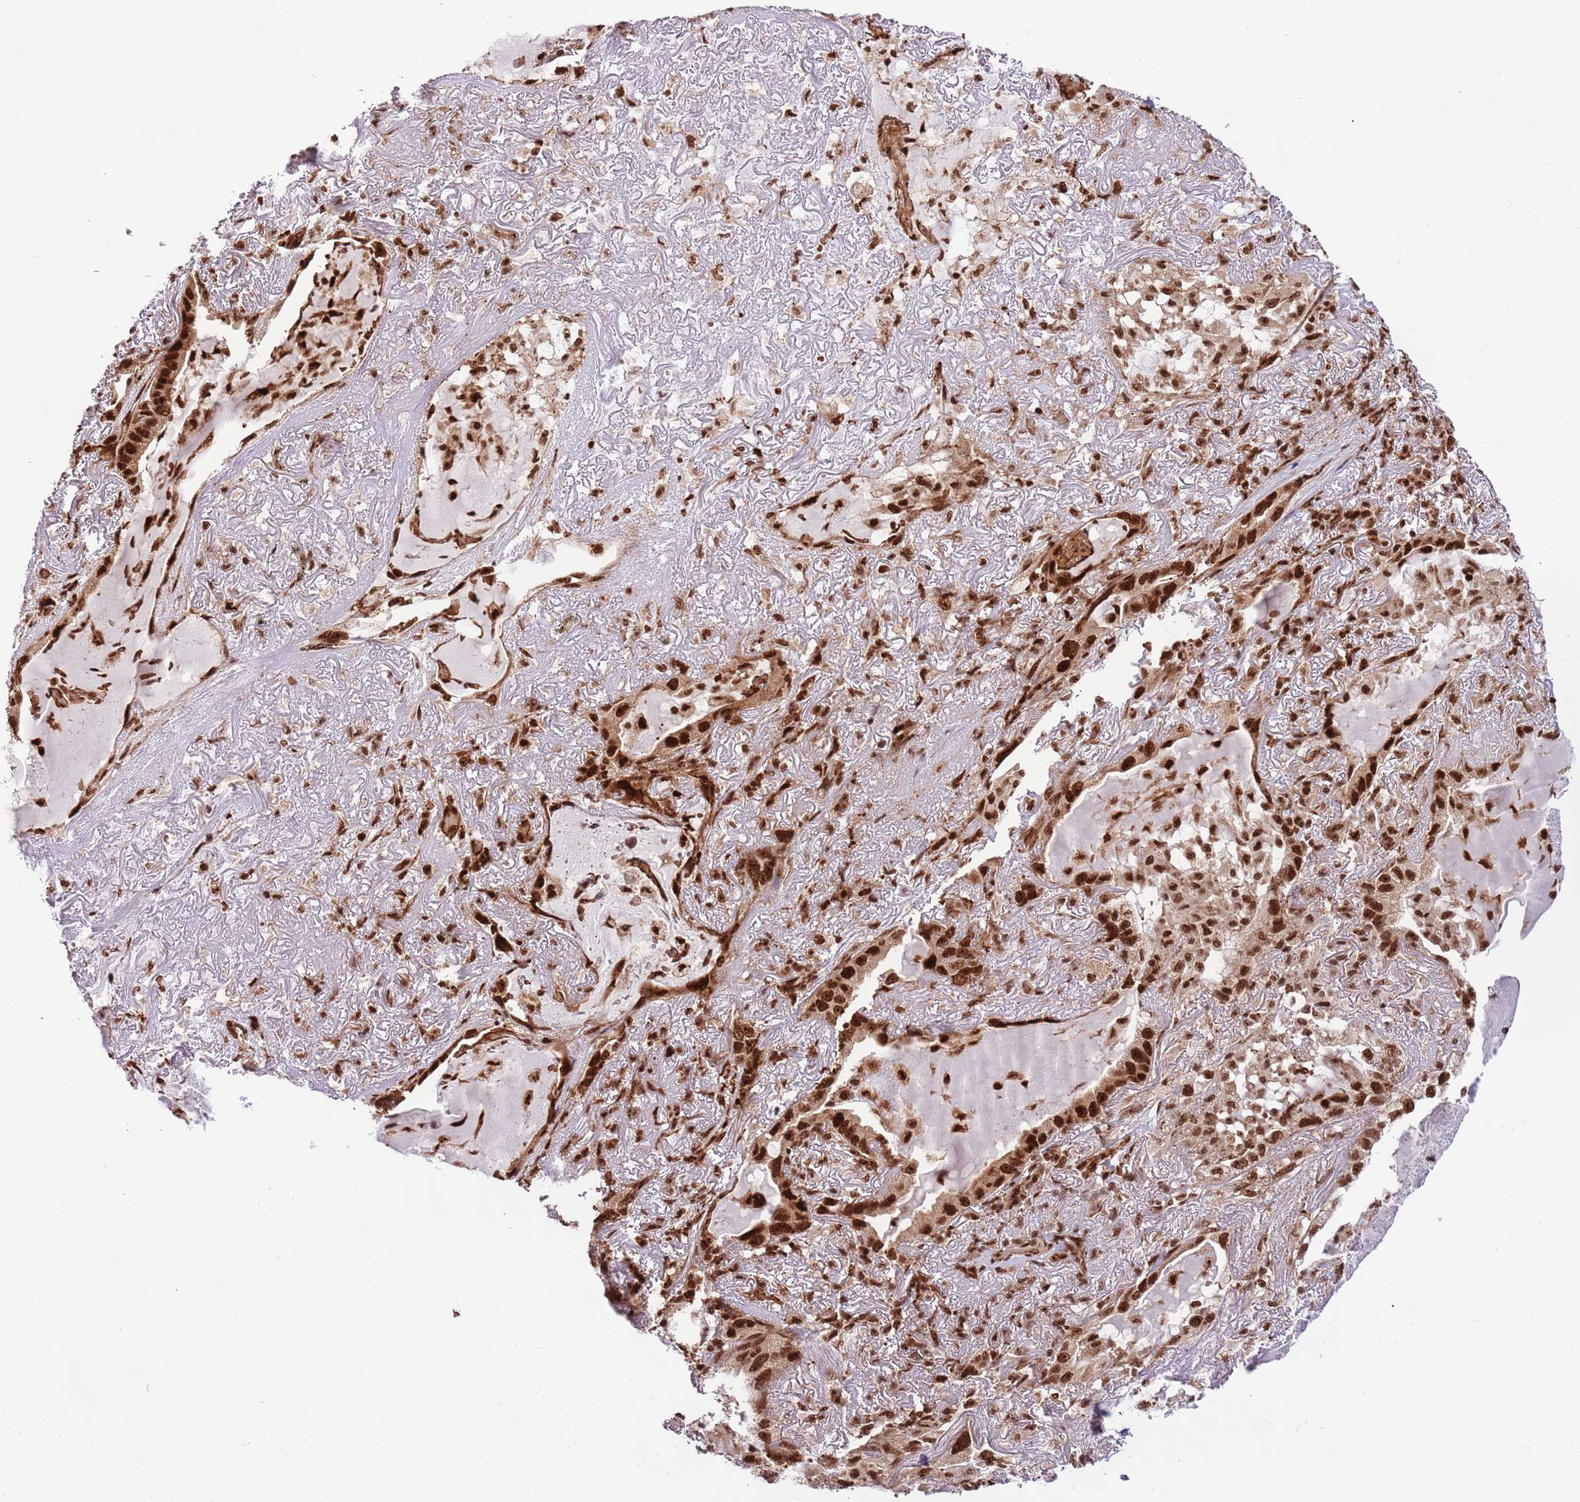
{"staining": {"intensity": "strong", "quantity": ">75%", "location": "nuclear"}, "tissue": "lung cancer", "cell_type": "Tumor cells", "image_type": "cancer", "snomed": [{"axis": "morphology", "description": "Adenocarcinoma, NOS"}, {"axis": "topography", "description": "Lung"}], "caption": "A brown stain shows strong nuclear expression of a protein in adenocarcinoma (lung) tumor cells.", "gene": "RIF1", "patient": {"sex": "female", "age": 69}}